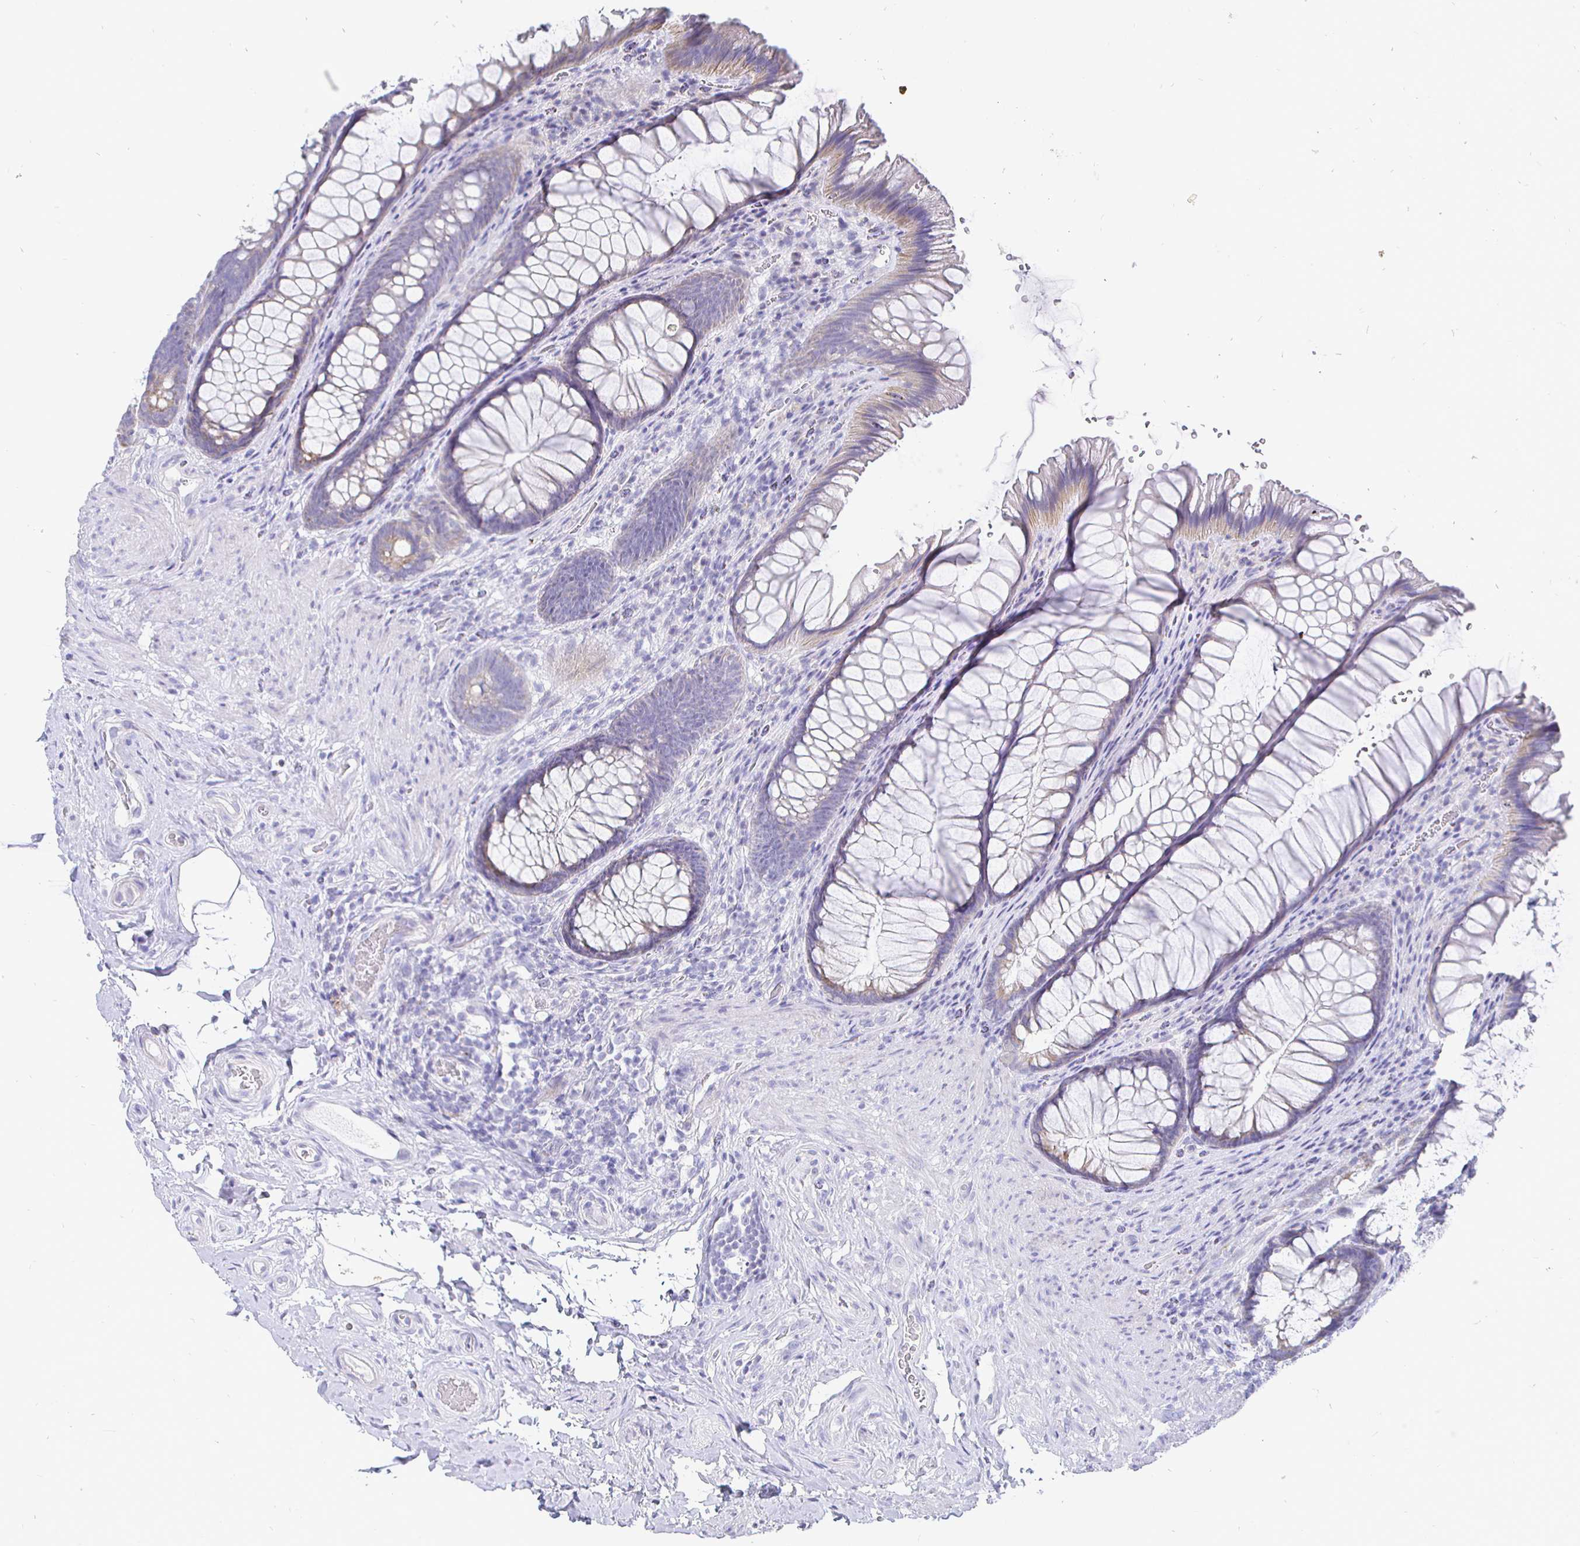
{"staining": {"intensity": "weak", "quantity": "<25%", "location": "cytoplasmic/membranous"}, "tissue": "rectum", "cell_type": "Glandular cells", "image_type": "normal", "snomed": [{"axis": "morphology", "description": "Normal tissue, NOS"}, {"axis": "topography", "description": "Rectum"}], "caption": "Immunohistochemistry photomicrograph of unremarkable rectum: rectum stained with DAB (3,3'-diaminobenzidine) displays no significant protein expression in glandular cells. The staining was performed using DAB to visualize the protein expression in brown, while the nuclei were stained in blue with hematoxylin (Magnification: 20x).", "gene": "CR2", "patient": {"sex": "male", "age": 53}}